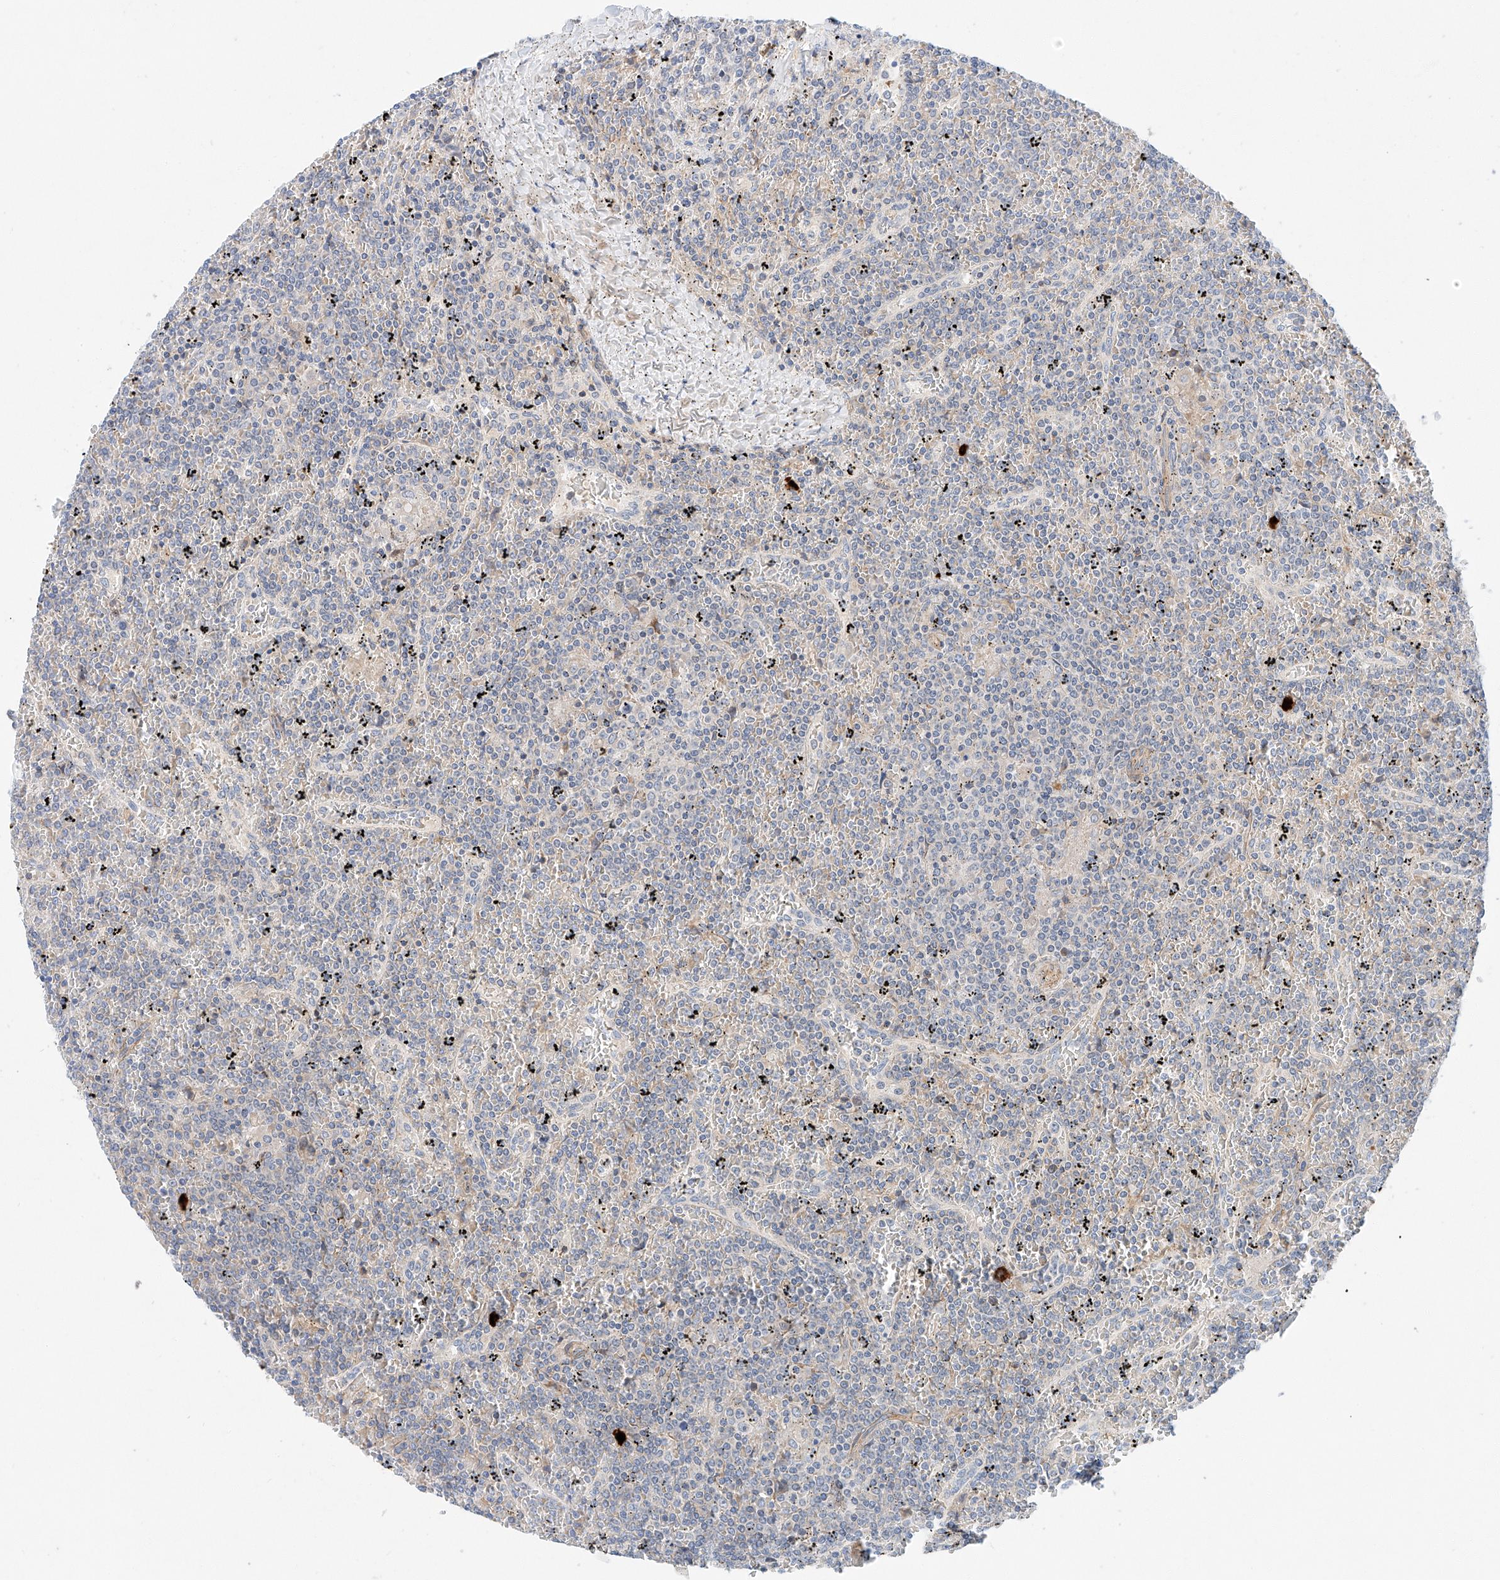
{"staining": {"intensity": "negative", "quantity": "none", "location": "none"}, "tissue": "lymphoma", "cell_type": "Tumor cells", "image_type": "cancer", "snomed": [{"axis": "morphology", "description": "Malignant lymphoma, non-Hodgkin's type, Low grade"}, {"axis": "topography", "description": "Spleen"}], "caption": "High magnification brightfield microscopy of lymphoma stained with DAB (brown) and counterstained with hematoxylin (blue): tumor cells show no significant expression.", "gene": "MINDY4", "patient": {"sex": "female", "age": 19}}